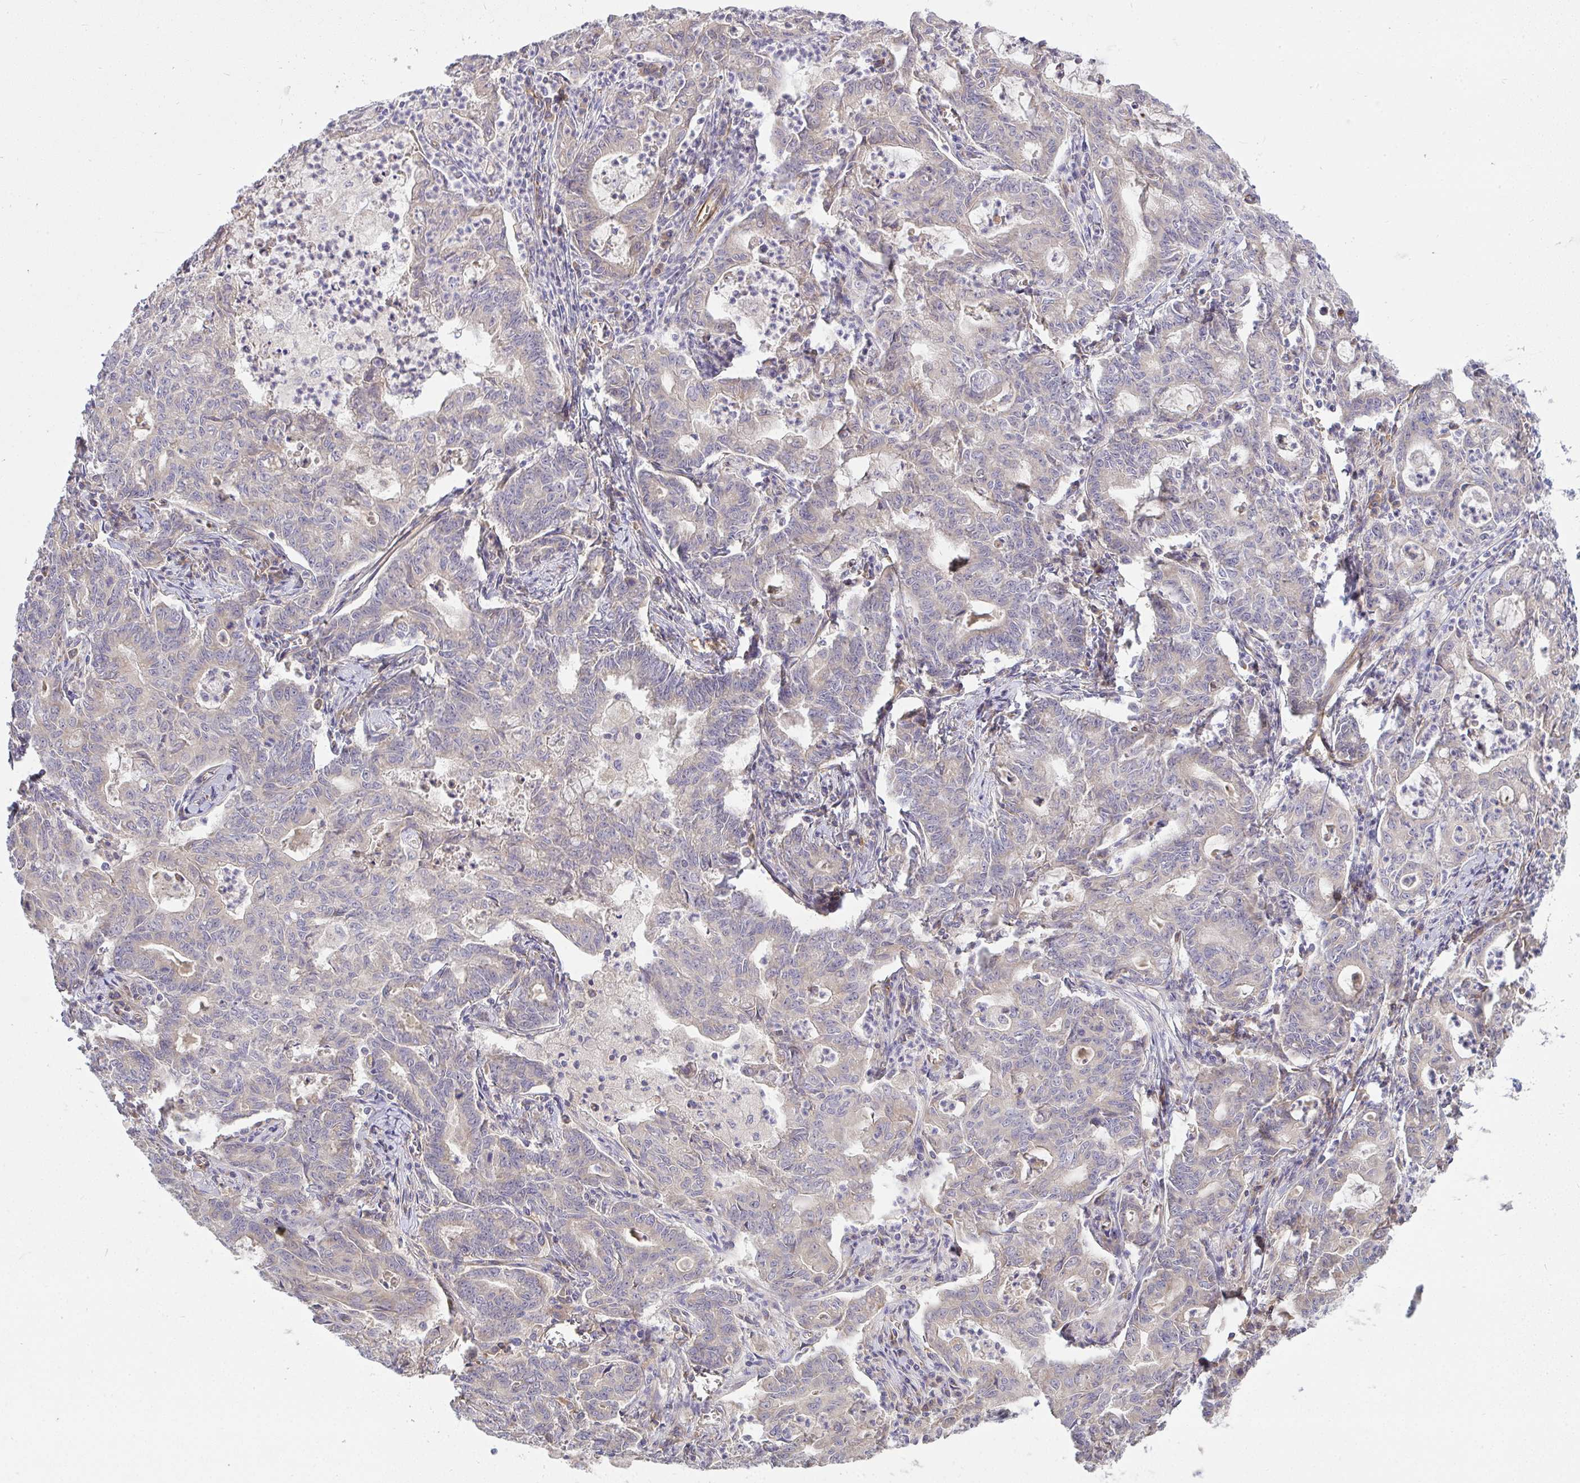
{"staining": {"intensity": "negative", "quantity": "none", "location": "none"}, "tissue": "stomach cancer", "cell_type": "Tumor cells", "image_type": "cancer", "snomed": [{"axis": "morphology", "description": "Adenocarcinoma, NOS"}, {"axis": "topography", "description": "Stomach, upper"}], "caption": "High magnification brightfield microscopy of stomach cancer (adenocarcinoma) stained with DAB (3,3'-diaminobenzidine) (brown) and counterstained with hematoxylin (blue): tumor cells show no significant positivity.", "gene": "B4GALT6", "patient": {"sex": "female", "age": 79}}